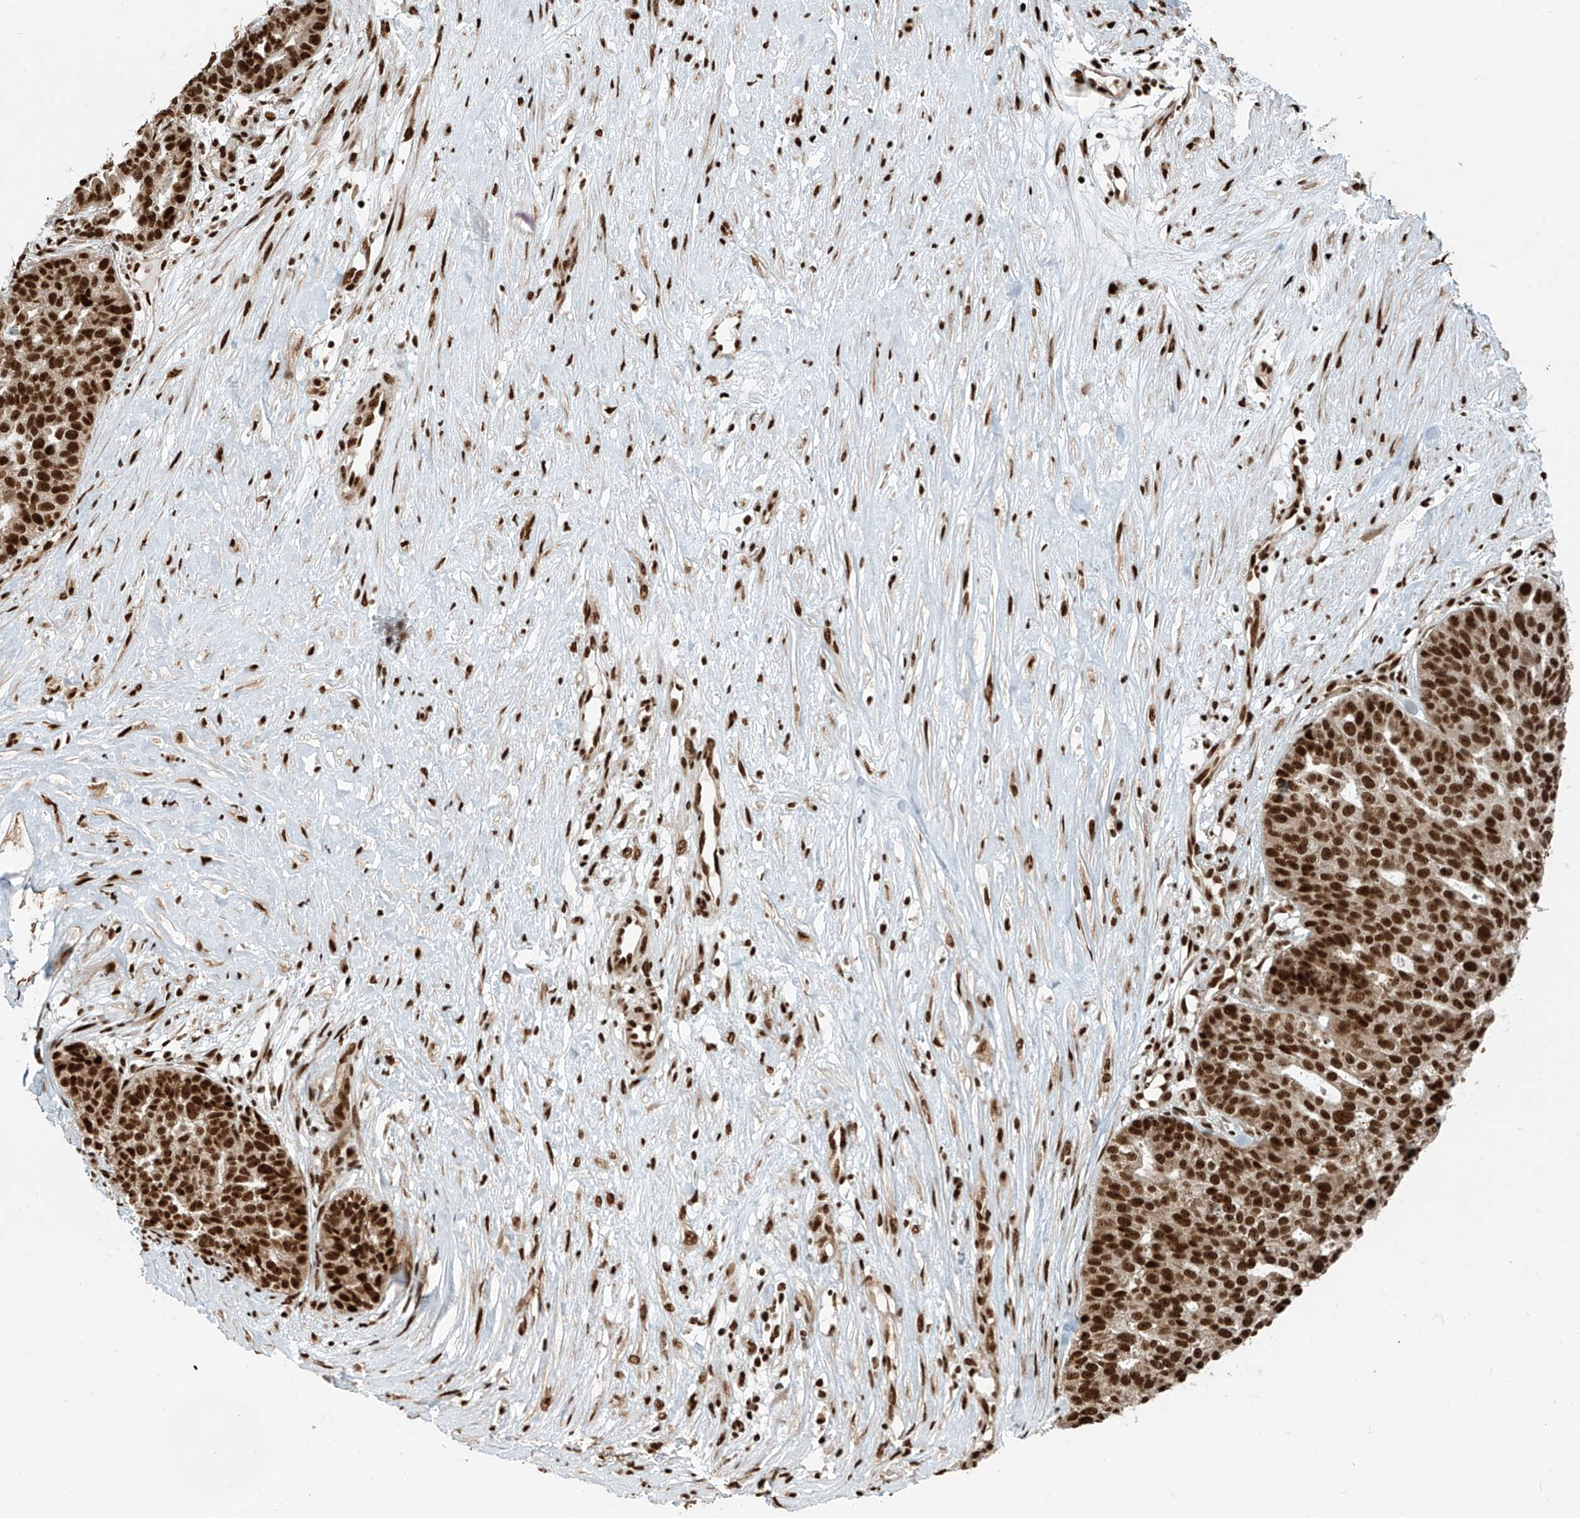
{"staining": {"intensity": "strong", "quantity": ">75%", "location": "nuclear"}, "tissue": "ovarian cancer", "cell_type": "Tumor cells", "image_type": "cancer", "snomed": [{"axis": "morphology", "description": "Cystadenocarcinoma, serous, NOS"}, {"axis": "topography", "description": "Ovary"}], "caption": "A brown stain labels strong nuclear positivity of a protein in human ovarian cancer tumor cells.", "gene": "FAM193B", "patient": {"sex": "female", "age": 59}}